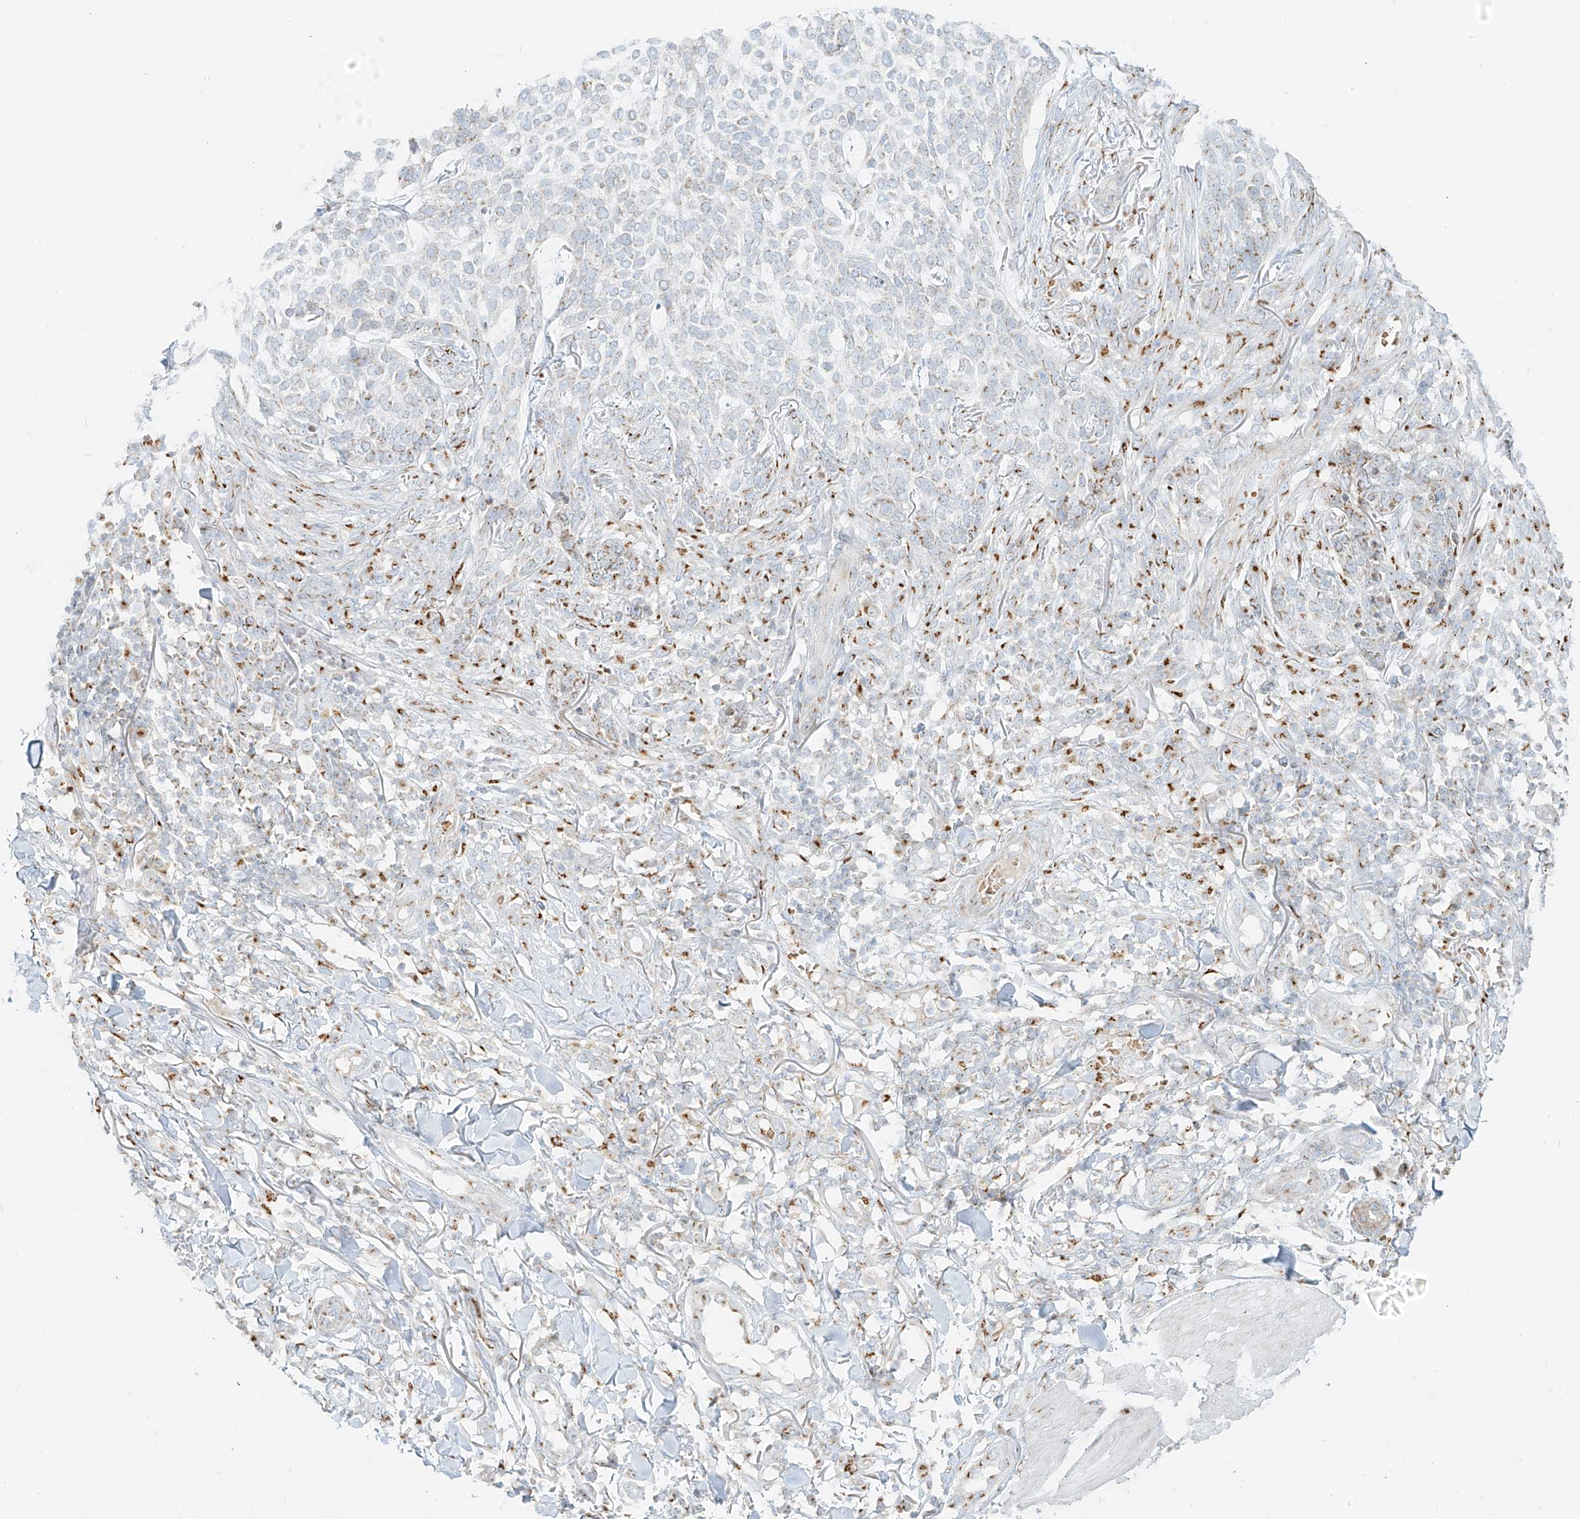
{"staining": {"intensity": "weak", "quantity": "<25%", "location": "cytoplasmic/membranous"}, "tissue": "skin cancer", "cell_type": "Tumor cells", "image_type": "cancer", "snomed": [{"axis": "morphology", "description": "Basal cell carcinoma"}, {"axis": "topography", "description": "Skin"}], "caption": "Immunohistochemistry (IHC) of skin basal cell carcinoma shows no staining in tumor cells. (Stains: DAB immunohistochemistry (IHC) with hematoxylin counter stain, Microscopy: brightfield microscopy at high magnification).", "gene": "TMEM87B", "patient": {"sex": "female", "age": 64}}